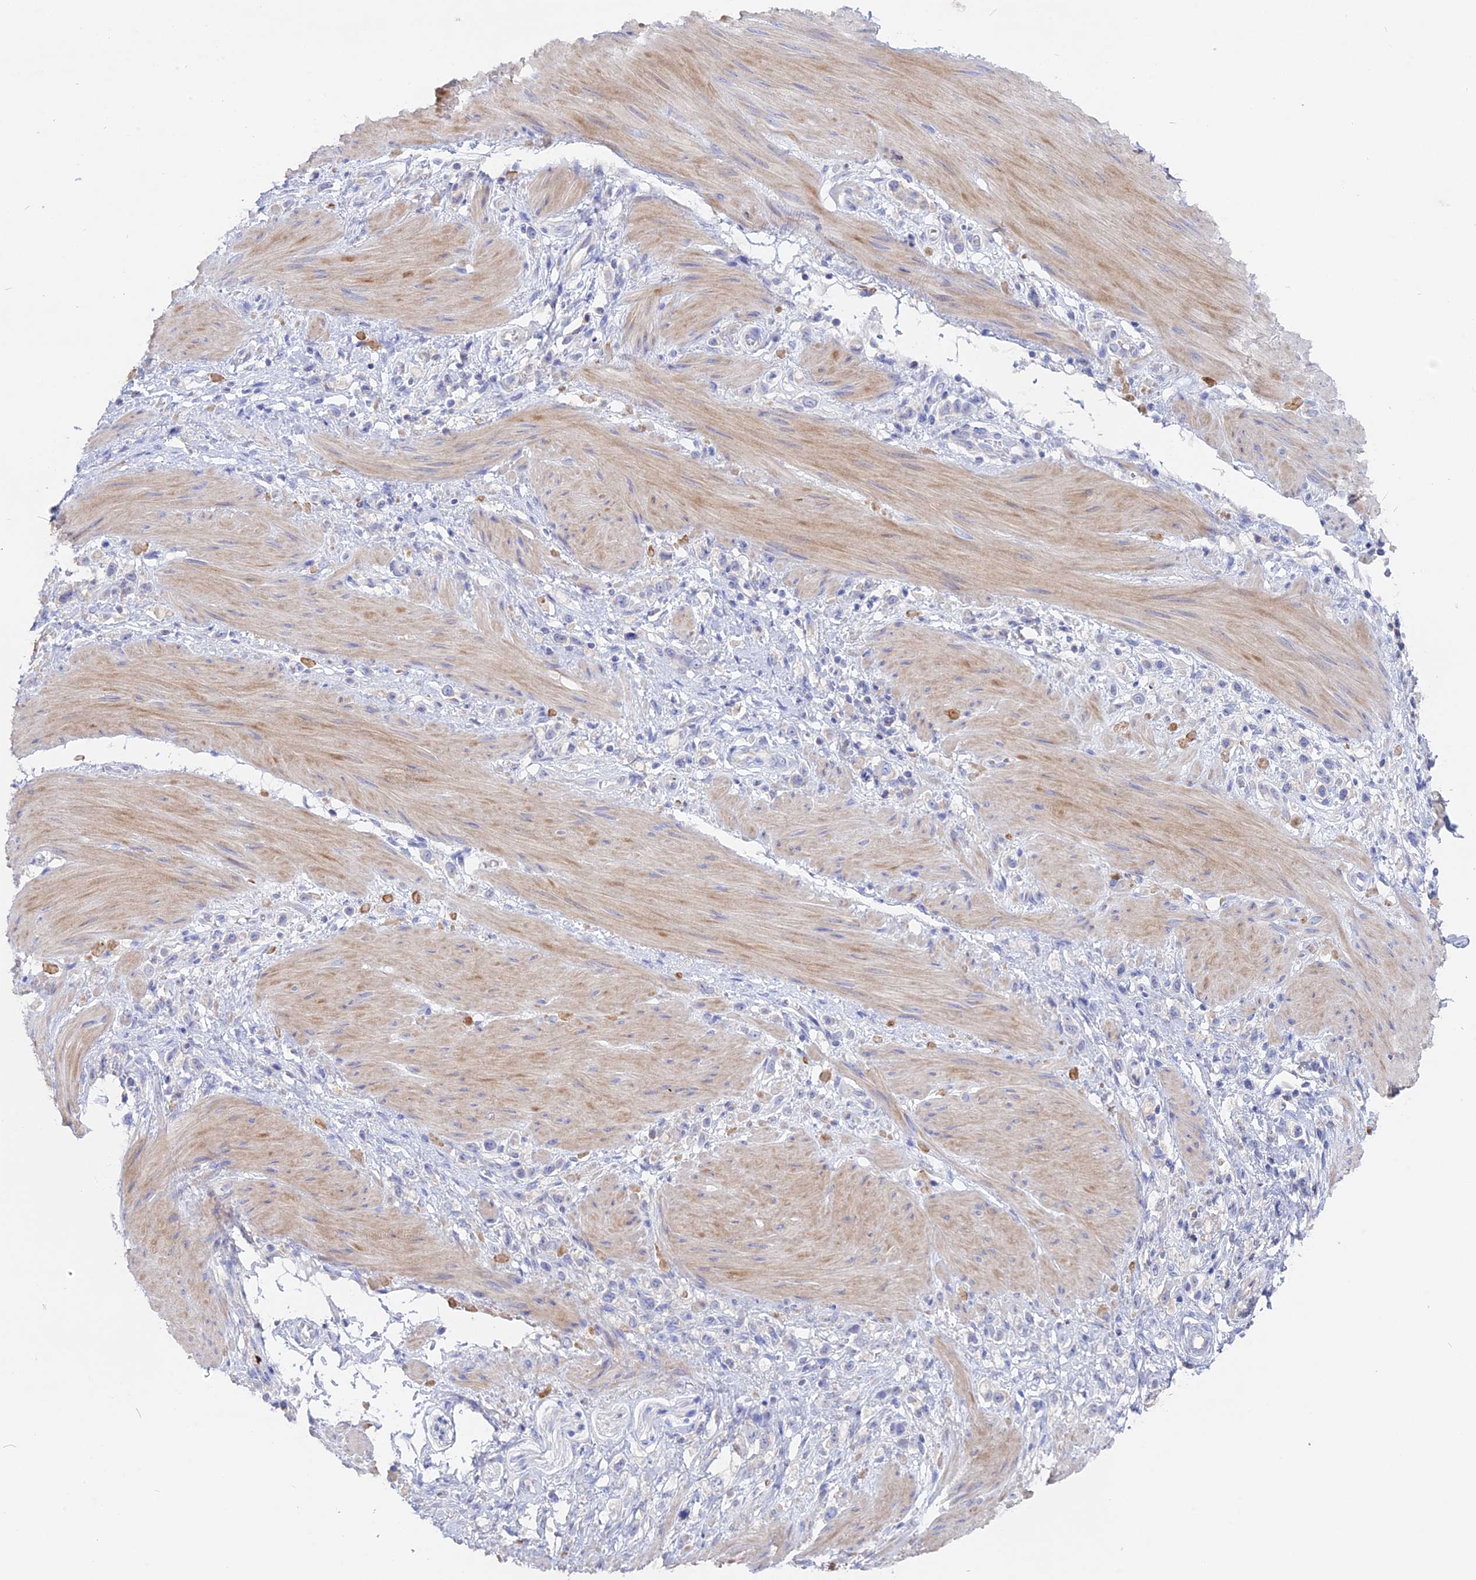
{"staining": {"intensity": "negative", "quantity": "none", "location": "none"}, "tissue": "stomach cancer", "cell_type": "Tumor cells", "image_type": "cancer", "snomed": [{"axis": "morphology", "description": "Adenocarcinoma, NOS"}, {"axis": "topography", "description": "Stomach"}], "caption": "Stomach cancer was stained to show a protein in brown. There is no significant positivity in tumor cells.", "gene": "ADGRA1", "patient": {"sex": "female", "age": 65}}